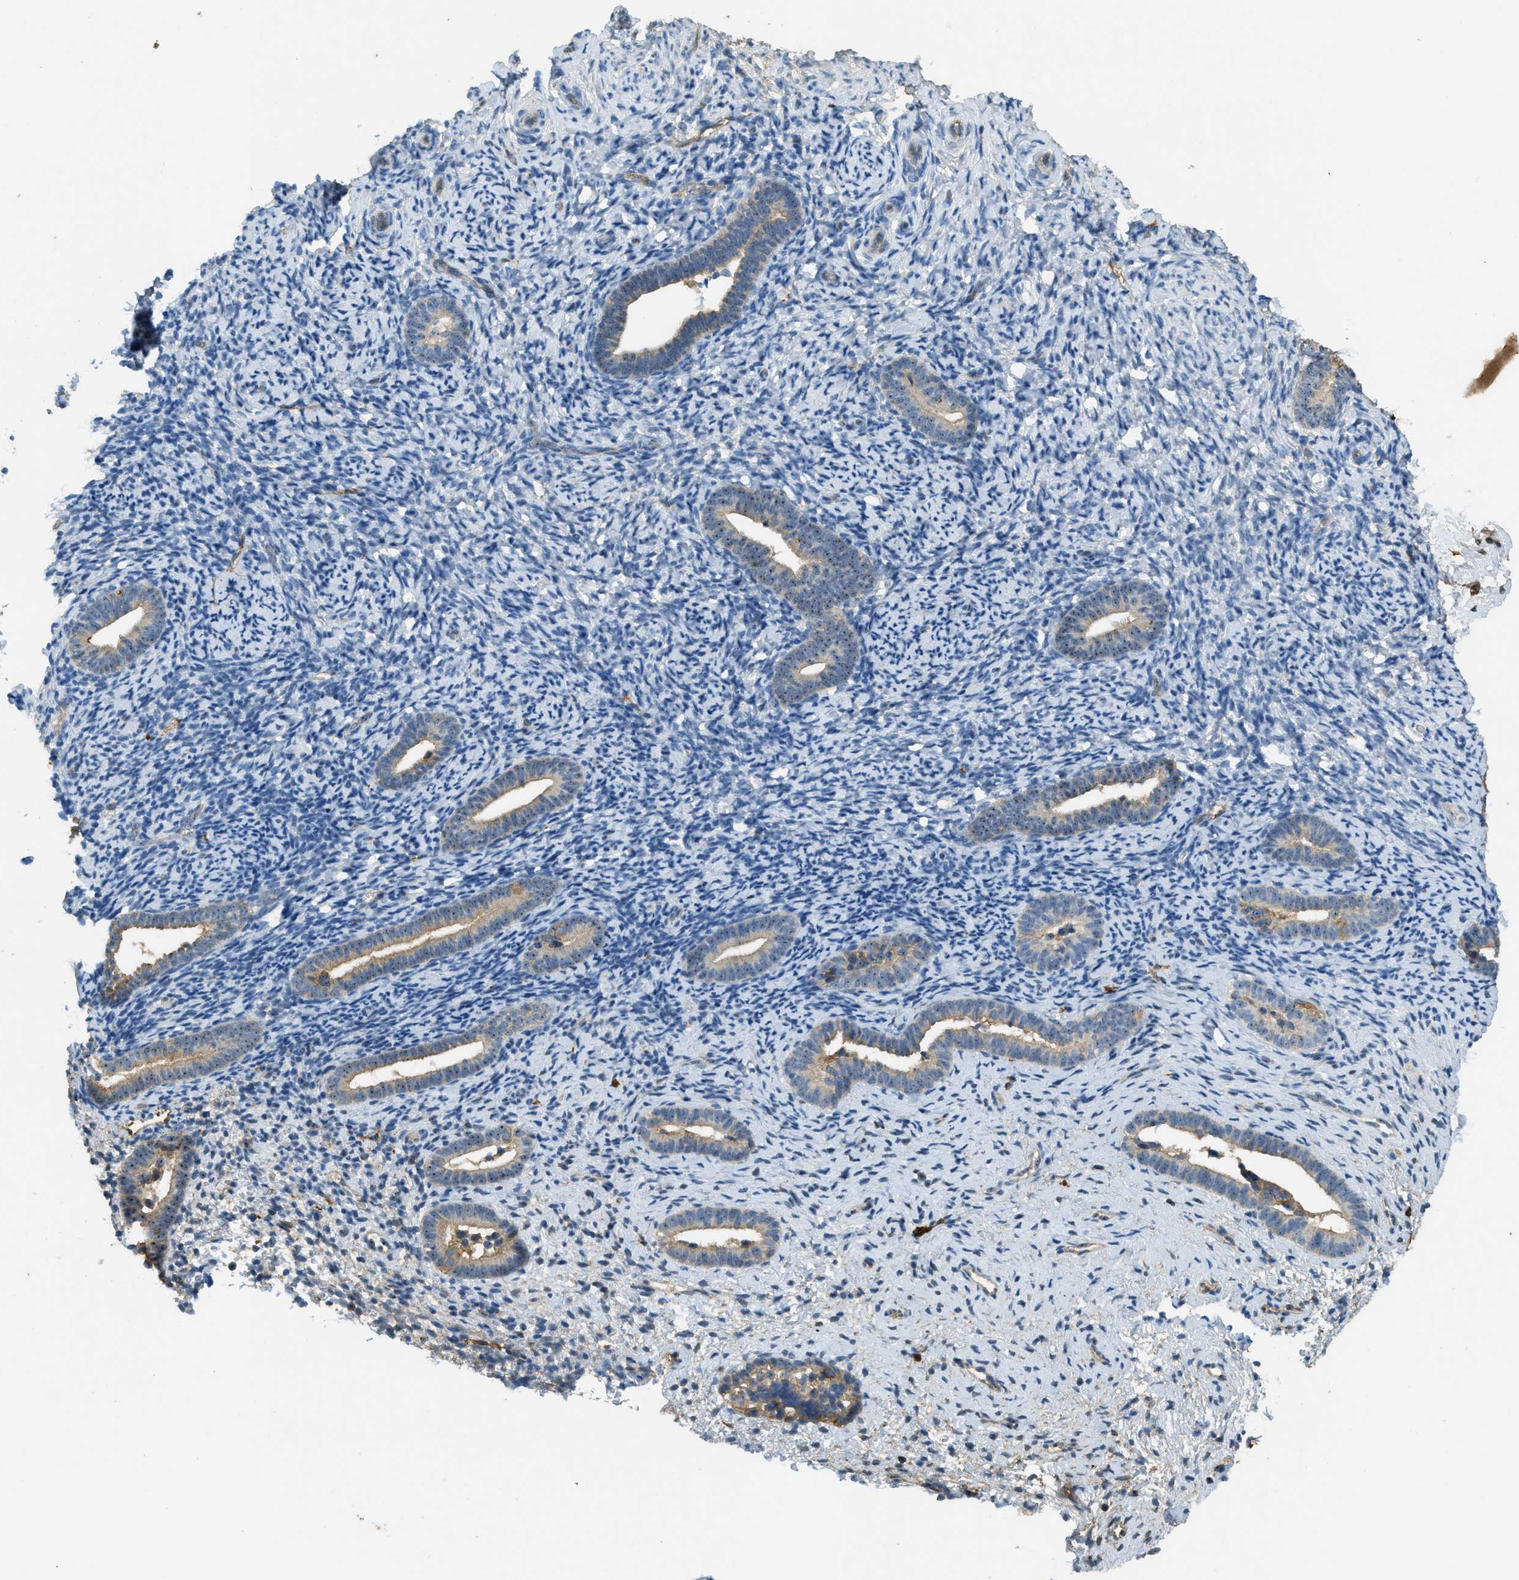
{"staining": {"intensity": "negative", "quantity": "none", "location": "none"}, "tissue": "endometrium", "cell_type": "Cells in endometrial stroma", "image_type": "normal", "snomed": [{"axis": "morphology", "description": "Normal tissue, NOS"}, {"axis": "topography", "description": "Endometrium"}], "caption": "The IHC micrograph has no significant staining in cells in endometrial stroma of endometrium. (DAB (3,3'-diaminobenzidine) immunohistochemistry, high magnification).", "gene": "OSMR", "patient": {"sex": "female", "age": 51}}